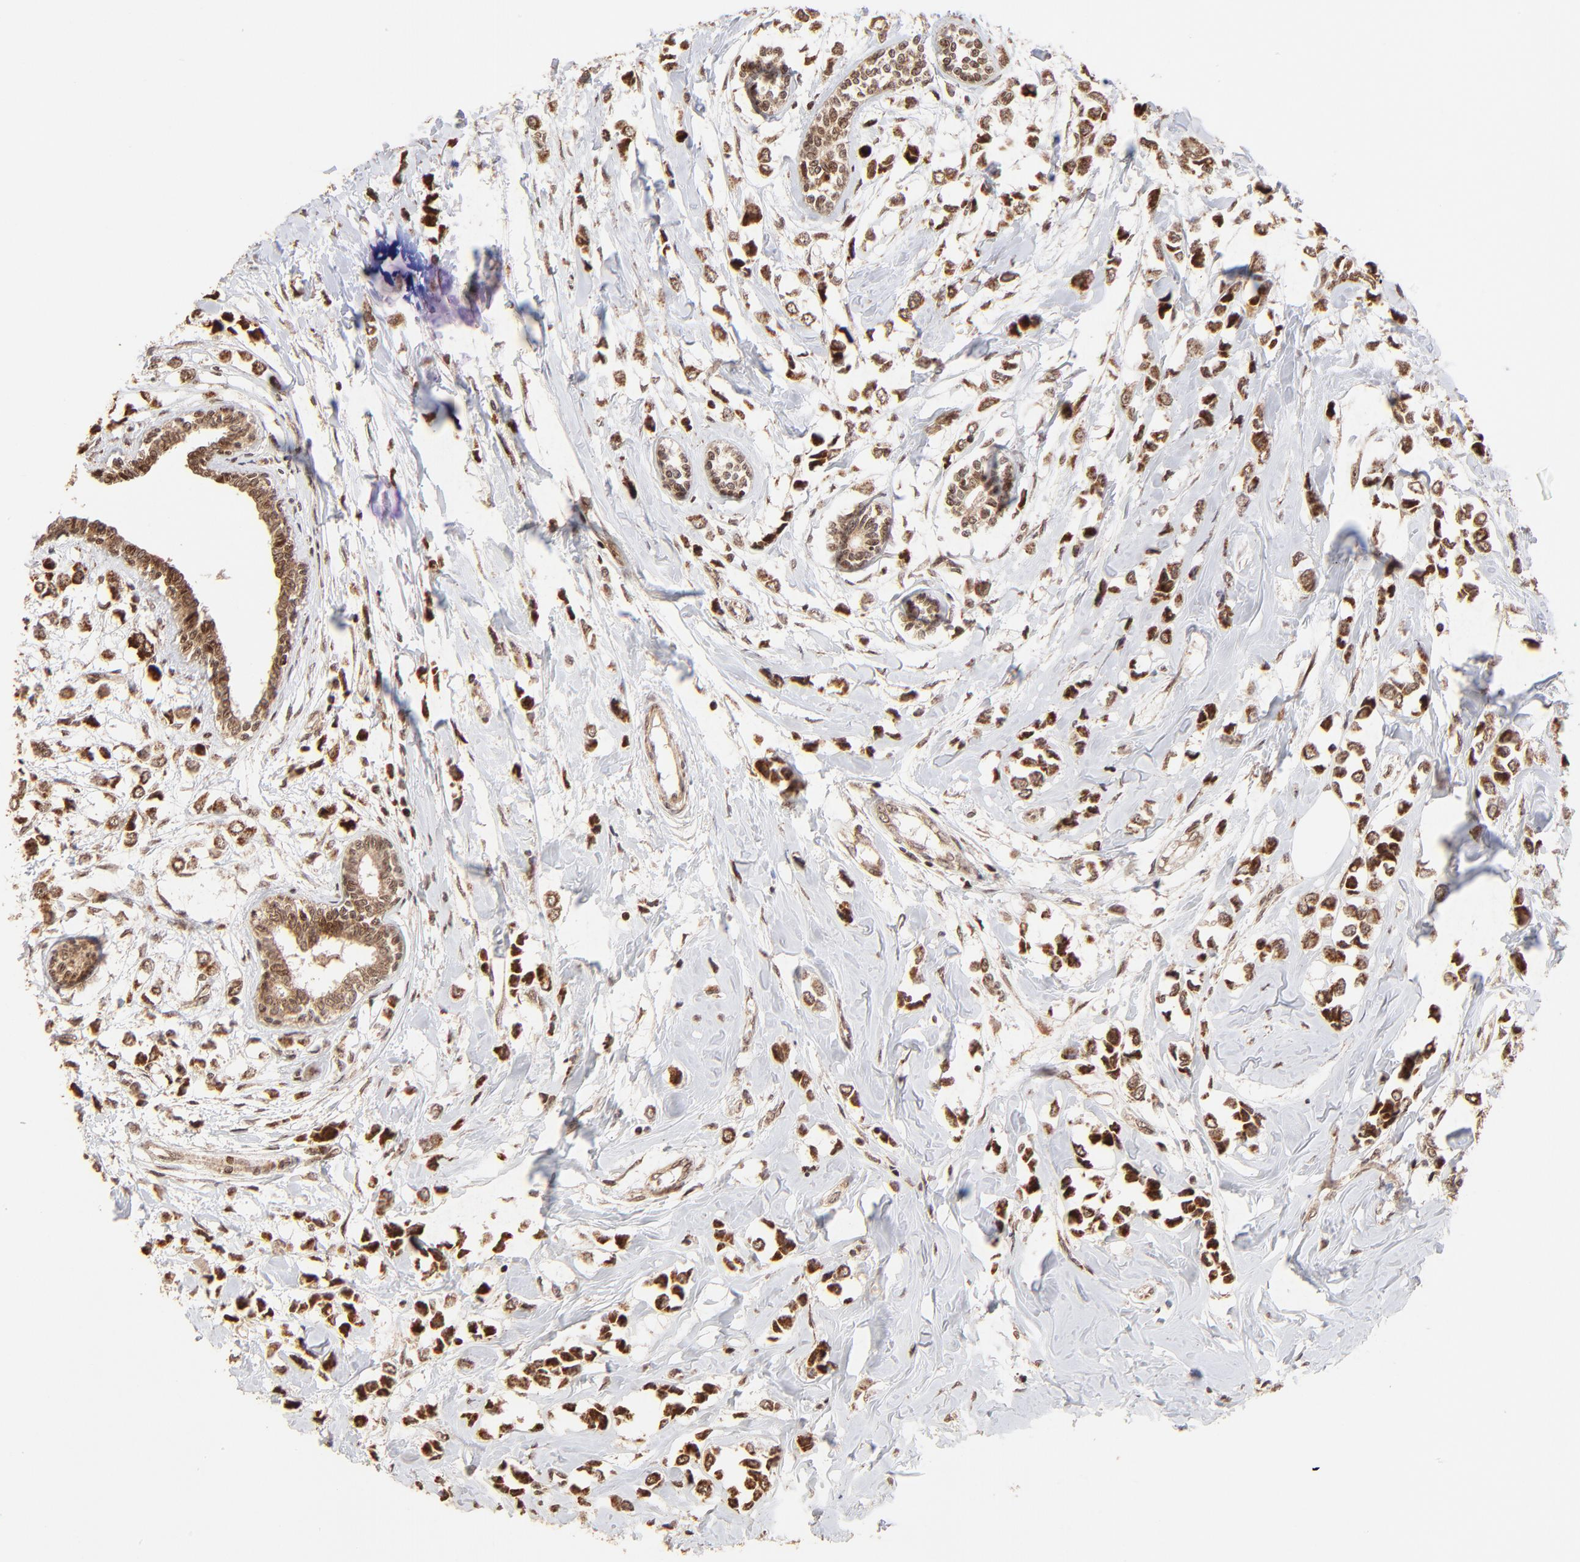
{"staining": {"intensity": "strong", "quantity": ">75%", "location": "cytoplasmic/membranous,nuclear"}, "tissue": "breast cancer", "cell_type": "Tumor cells", "image_type": "cancer", "snomed": [{"axis": "morphology", "description": "Lobular carcinoma"}, {"axis": "topography", "description": "Breast"}], "caption": "A high amount of strong cytoplasmic/membranous and nuclear positivity is appreciated in approximately >75% of tumor cells in lobular carcinoma (breast) tissue.", "gene": "MED15", "patient": {"sex": "female", "age": 51}}